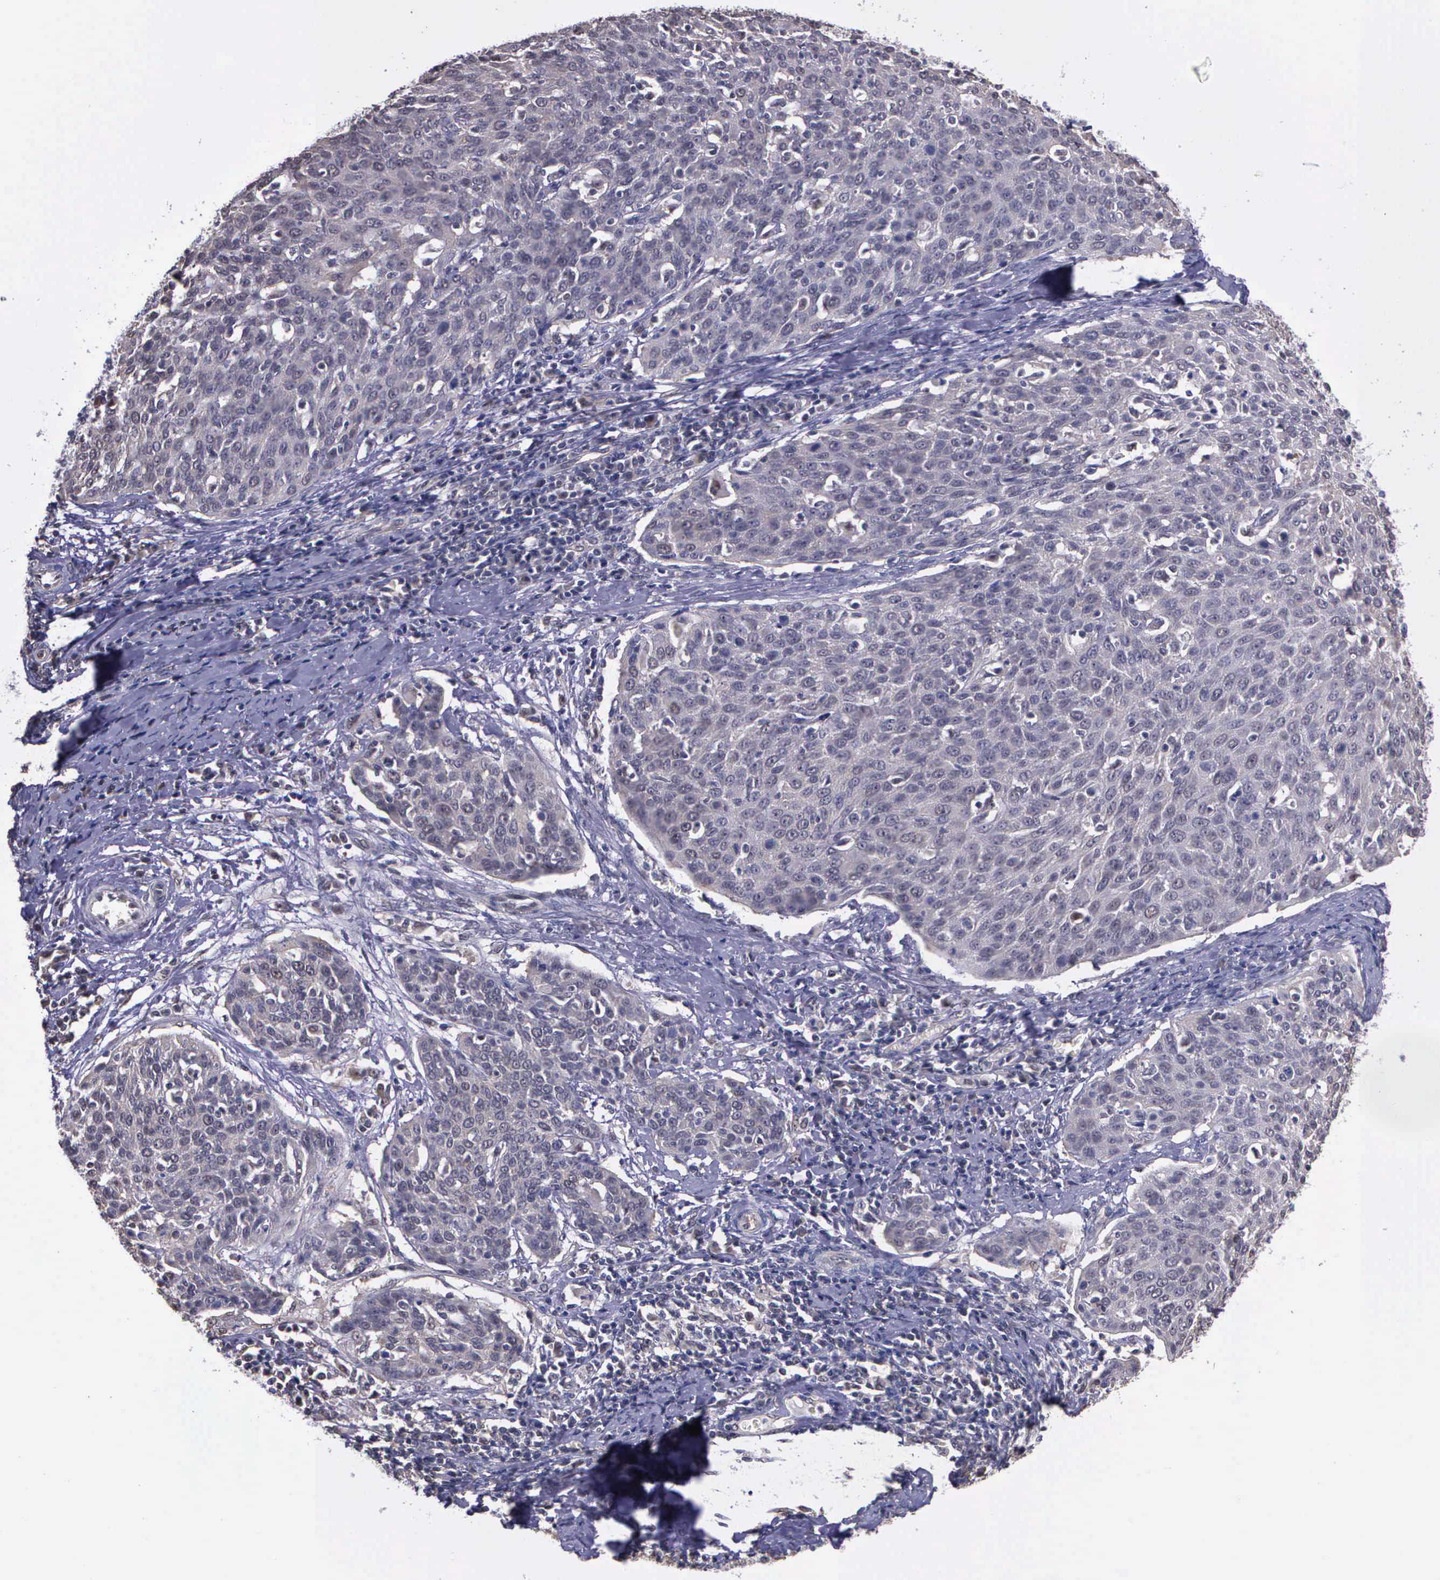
{"staining": {"intensity": "weak", "quantity": ">75%", "location": "cytoplasmic/membranous"}, "tissue": "cervical cancer", "cell_type": "Tumor cells", "image_type": "cancer", "snomed": [{"axis": "morphology", "description": "Squamous cell carcinoma, NOS"}, {"axis": "topography", "description": "Cervix"}], "caption": "Cervical cancer was stained to show a protein in brown. There is low levels of weak cytoplasmic/membranous staining in about >75% of tumor cells.", "gene": "PSMC1", "patient": {"sex": "female", "age": 38}}